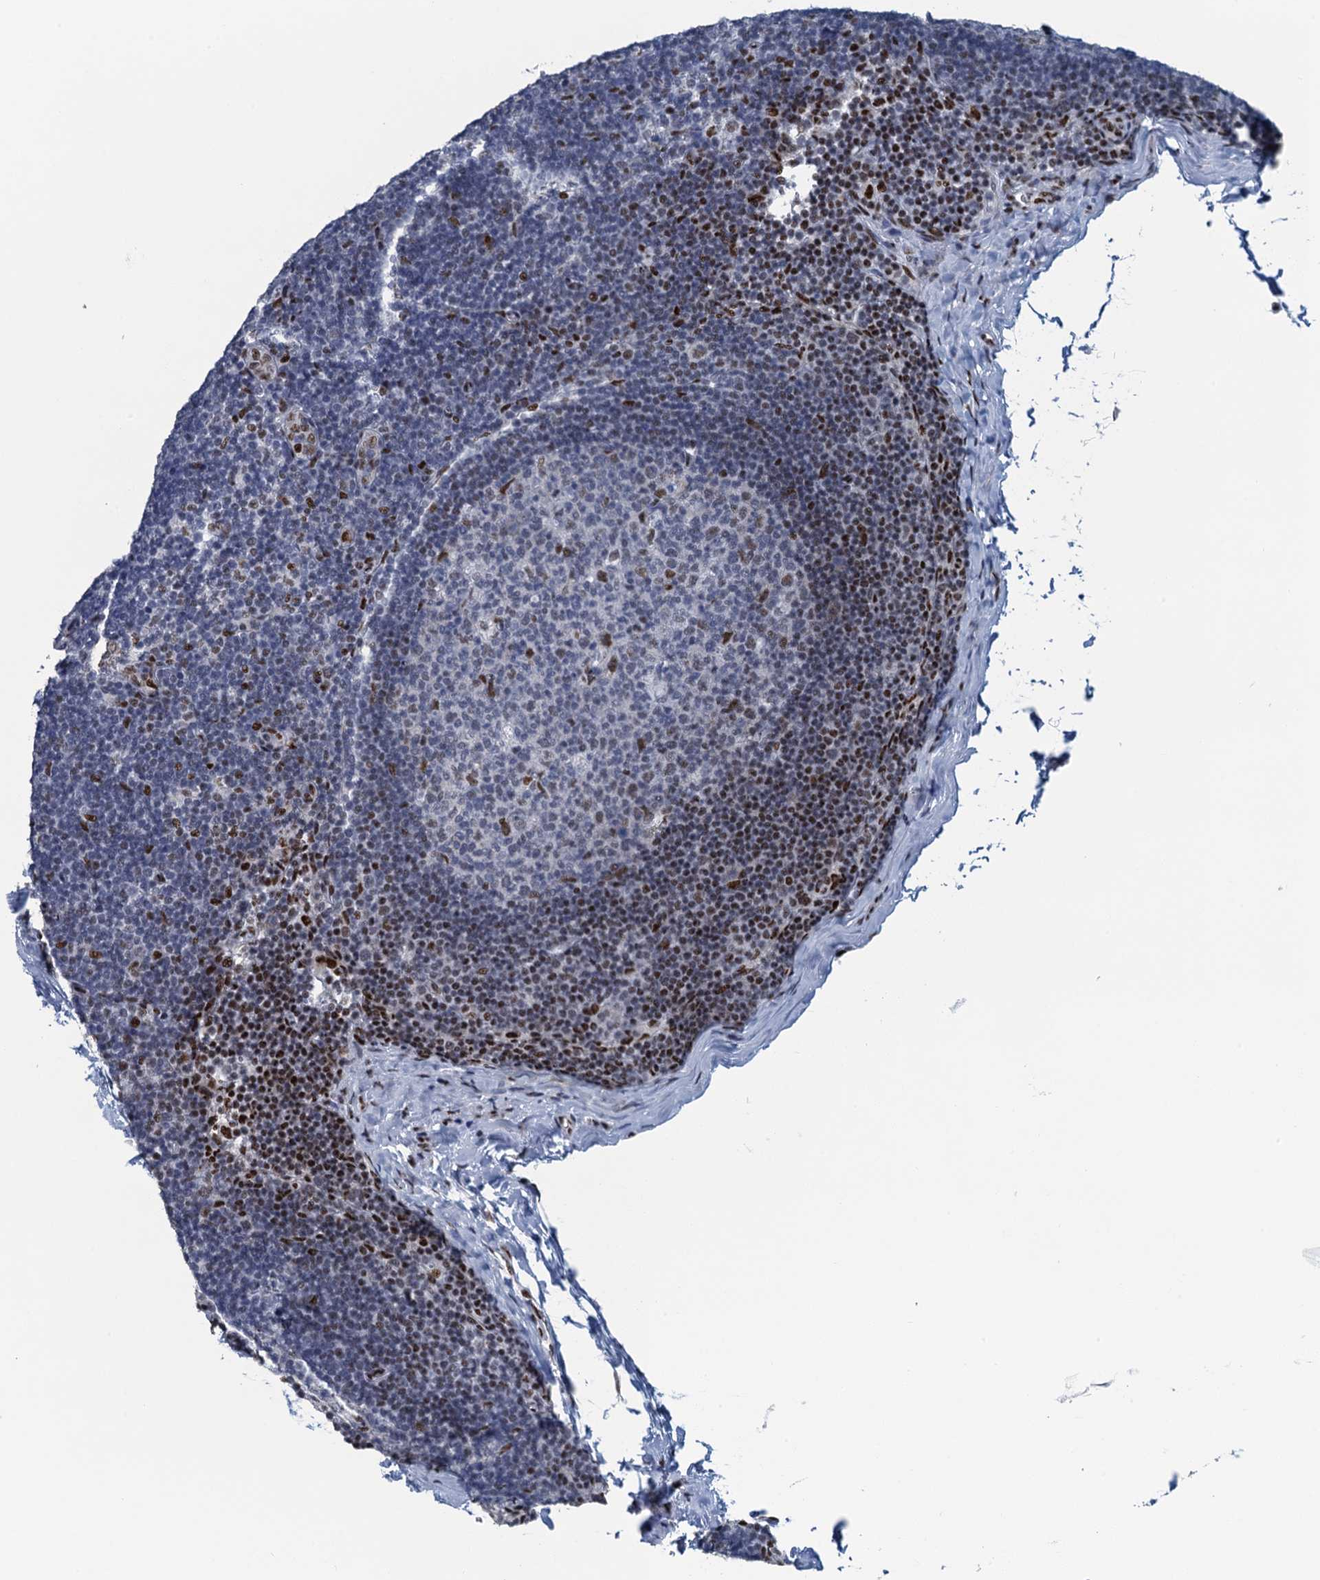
{"staining": {"intensity": "moderate", "quantity": "<25%", "location": "nuclear"}, "tissue": "lymph node", "cell_type": "Germinal center cells", "image_type": "normal", "snomed": [{"axis": "morphology", "description": "Normal tissue, NOS"}, {"axis": "topography", "description": "Lymph node"}], "caption": "Approximately <25% of germinal center cells in normal lymph node demonstrate moderate nuclear protein staining as visualized by brown immunohistochemical staining.", "gene": "TTLL9", "patient": {"sex": "female", "age": 22}}